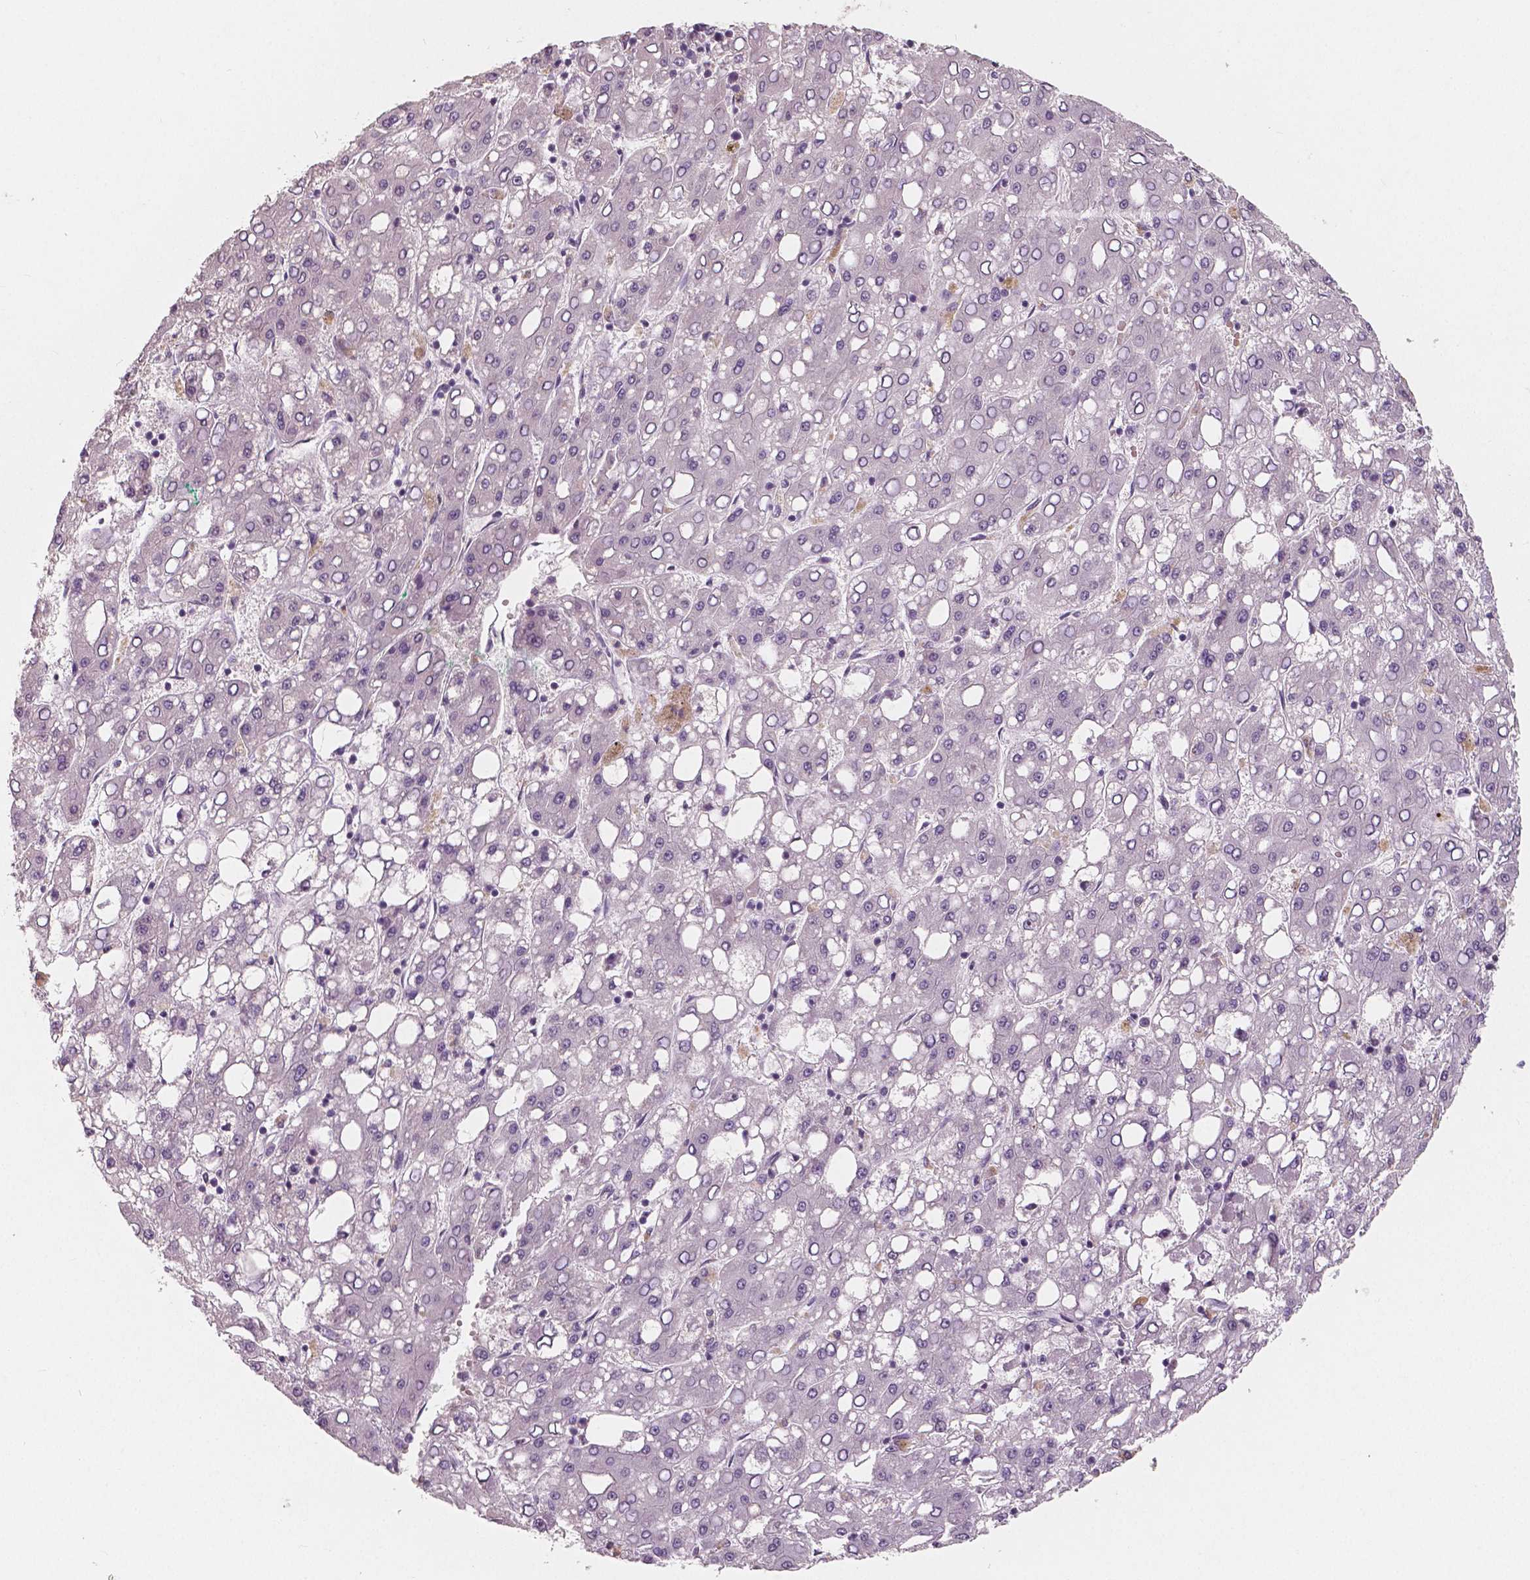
{"staining": {"intensity": "negative", "quantity": "none", "location": "none"}, "tissue": "liver cancer", "cell_type": "Tumor cells", "image_type": "cancer", "snomed": [{"axis": "morphology", "description": "Carcinoma, Hepatocellular, NOS"}, {"axis": "topography", "description": "Liver"}], "caption": "Human liver cancer stained for a protein using immunohistochemistry reveals no expression in tumor cells.", "gene": "RNASE7", "patient": {"sex": "male", "age": 65}}